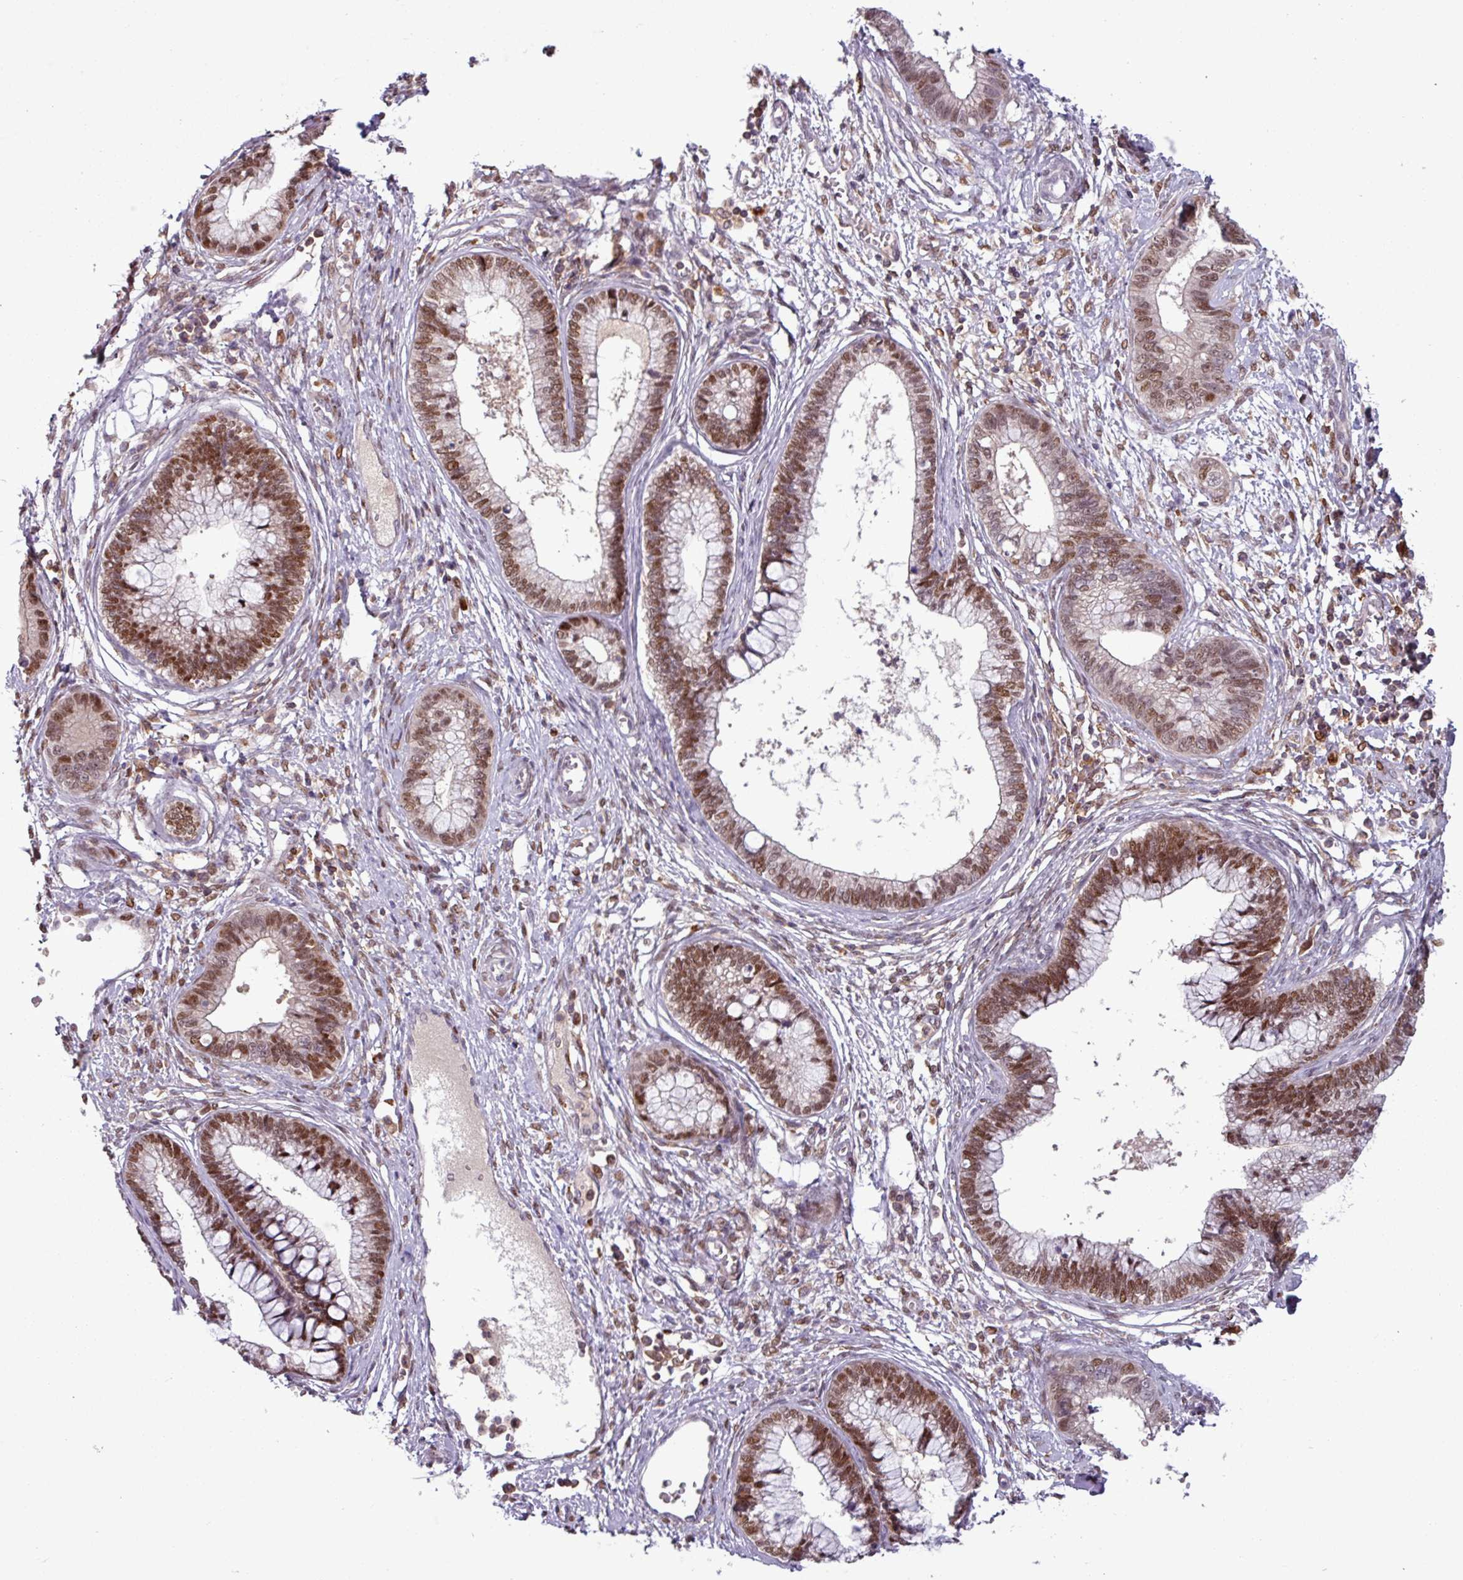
{"staining": {"intensity": "moderate", "quantity": ">75%", "location": "nuclear"}, "tissue": "cervical cancer", "cell_type": "Tumor cells", "image_type": "cancer", "snomed": [{"axis": "morphology", "description": "Adenocarcinoma, NOS"}, {"axis": "topography", "description": "Cervix"}], "caption": "Protein analysis of adenocarcinoma (cervical) tissue demonstrates moderate nuclear staining in about >75% of tumor cells. Nuclei are stained in blue.", "gene": "PRRX1", "patient": {"sex": "female", "age": 44}}